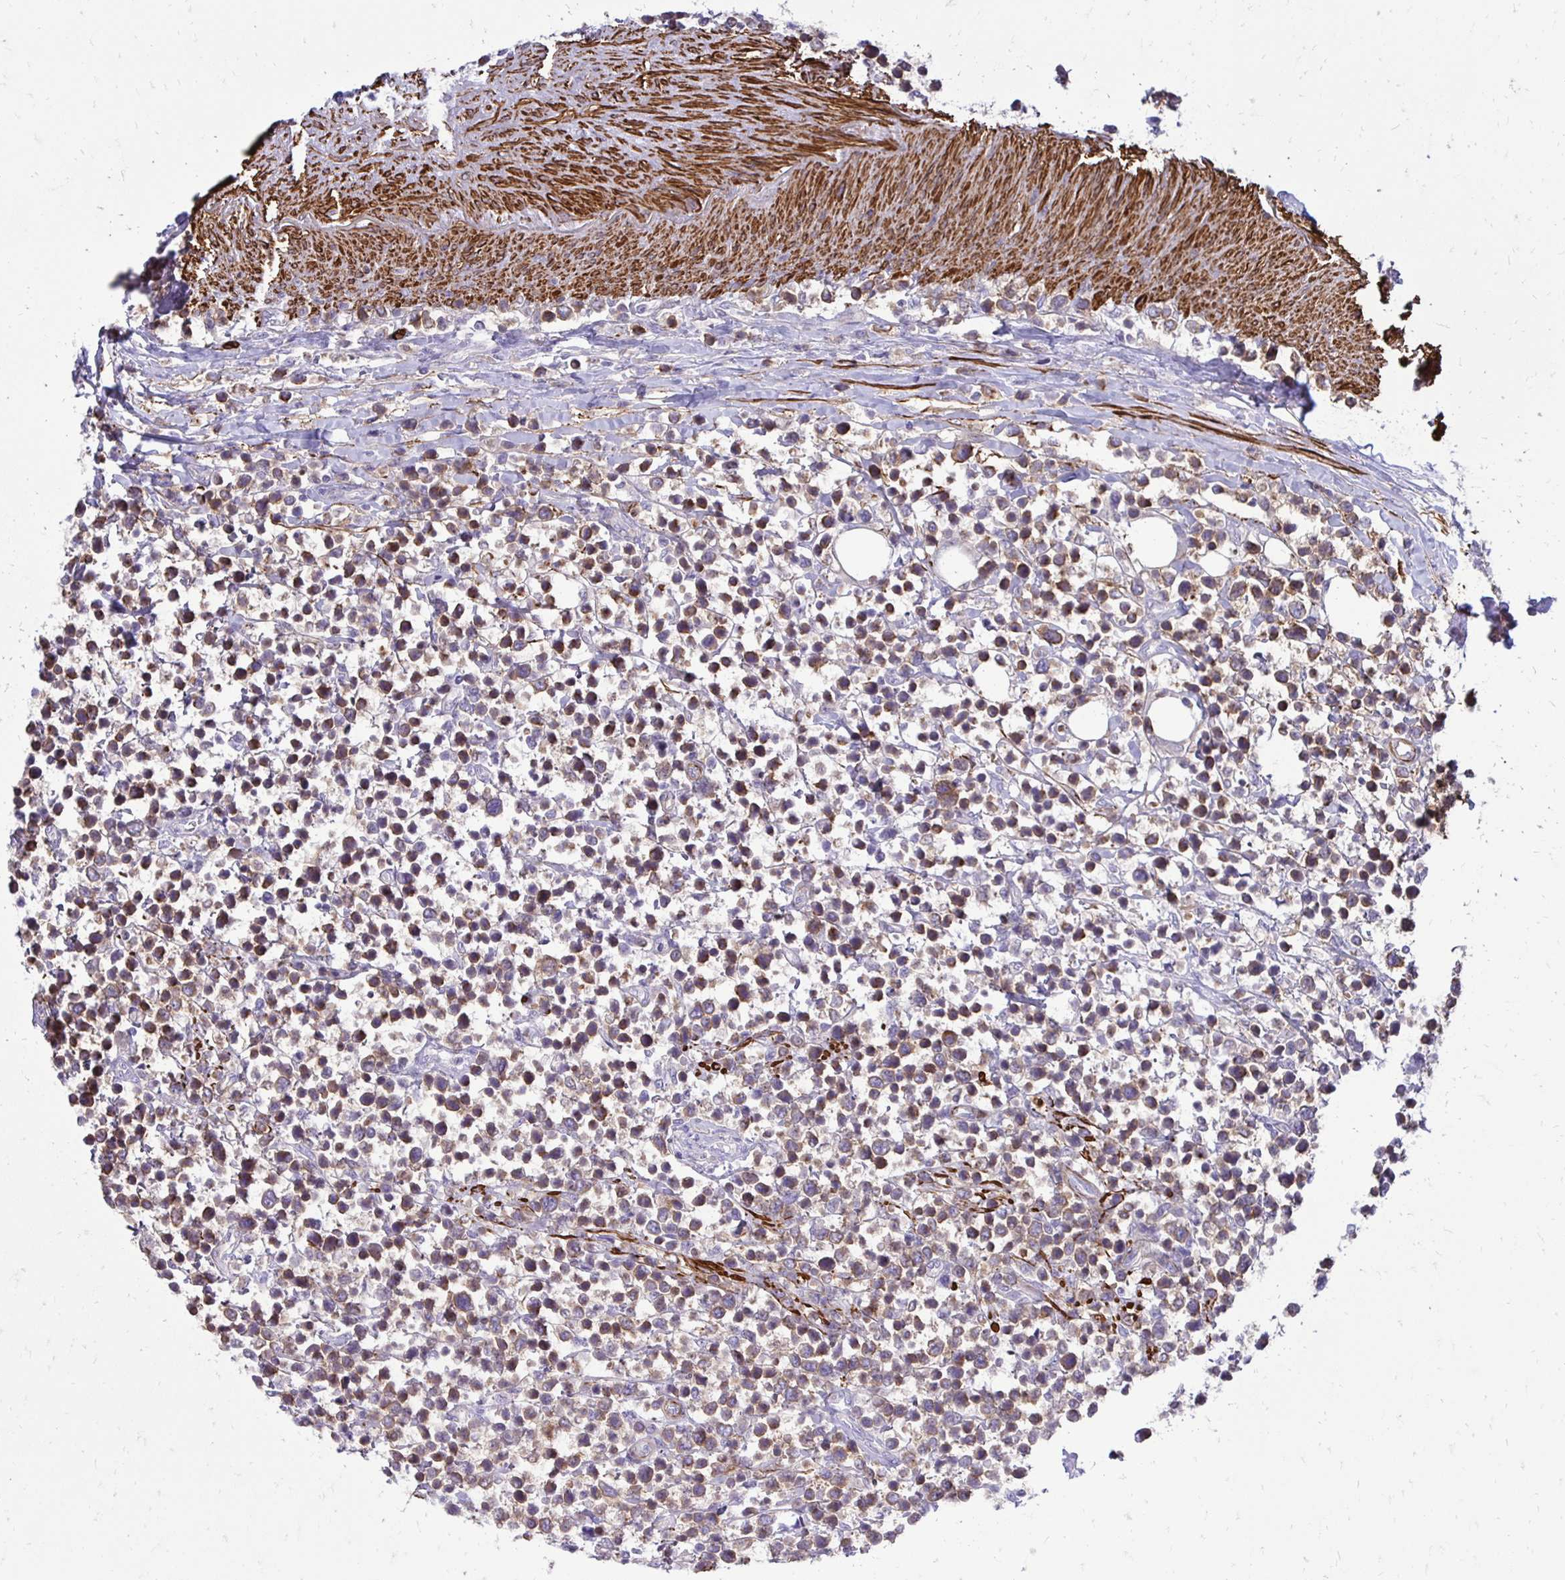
{"staining": {"intensity": "weak", "quantity": ">75%", "location": "cytoplasmic/membranous"}, "tissue": "lymphoma", "cell_type": "Tumor cells", "image_type": "cancer", "snomed": [{"axis": "morphology", "description": "Malignant lymphoma, non-Hodgkin's type, High grade"}, {"axis": "topography", "description": "Soft tissue"}], "caption": "This is an image of immunohistochemistry (IHC) staining of lymphoma, which shows weak expression in the cytoplasmic/membranous of tumor cells.", "gene": "CTPS1", "patient": {"sex": "female", "age": 56}}